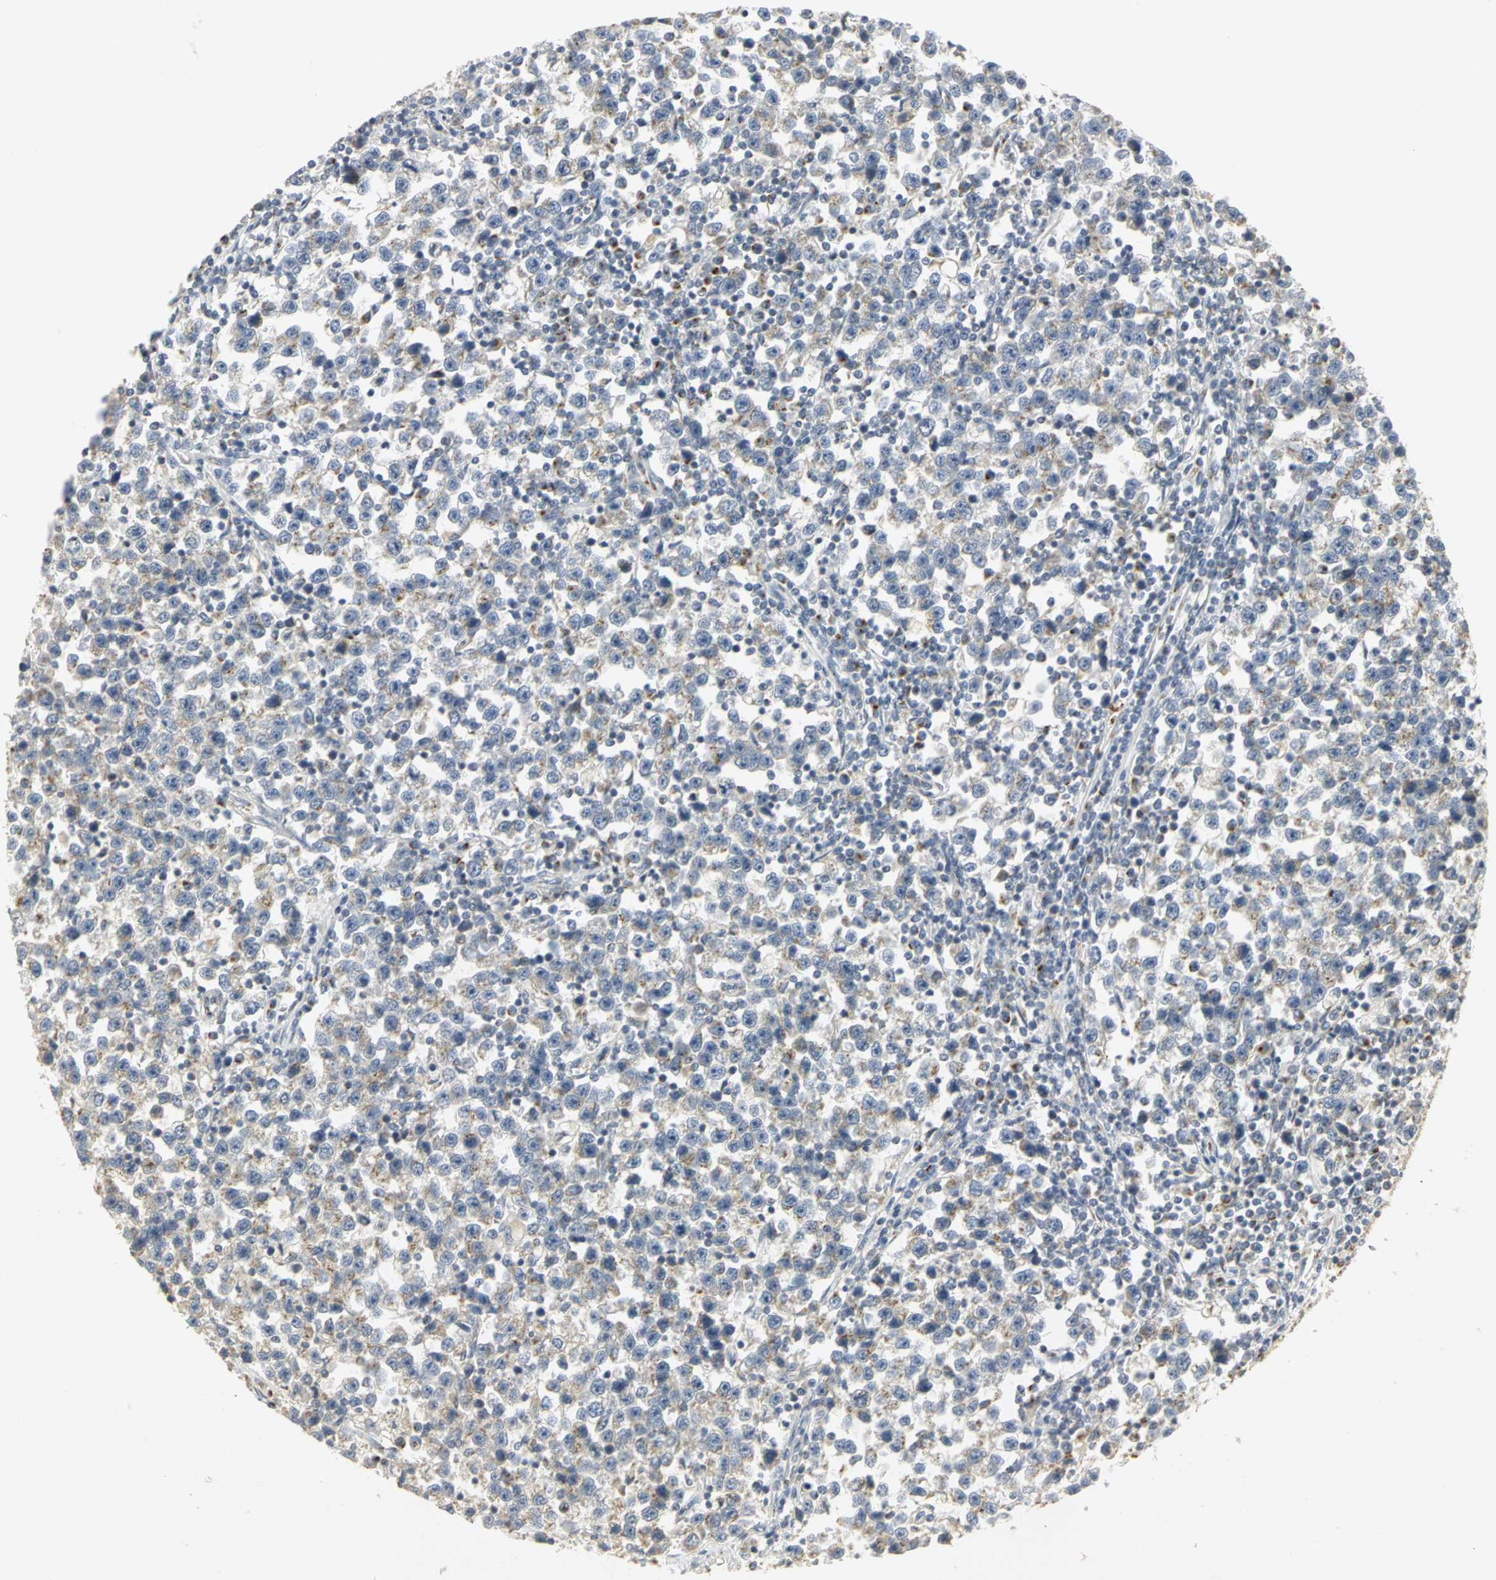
{"staining": {"intensity": "weak", "quantity": "<25%", "location": "cytoplasmic/membranous"}, "tissue": "testis cancer", "cell_type": "Tumor cells", "image_type": "cancer", "snomed": [{"axis": "morphology", "description": "Seminoma, NOS"}, {"axis": "topography", "description": "Testis"}], "caption": "This is an immunohistochemistry (IHC) photomicrograph of testis cancer. There is no positivity in tumor cells.", "gene": "TM9SF2", "patient": {"sex": "male", "age": 43}}